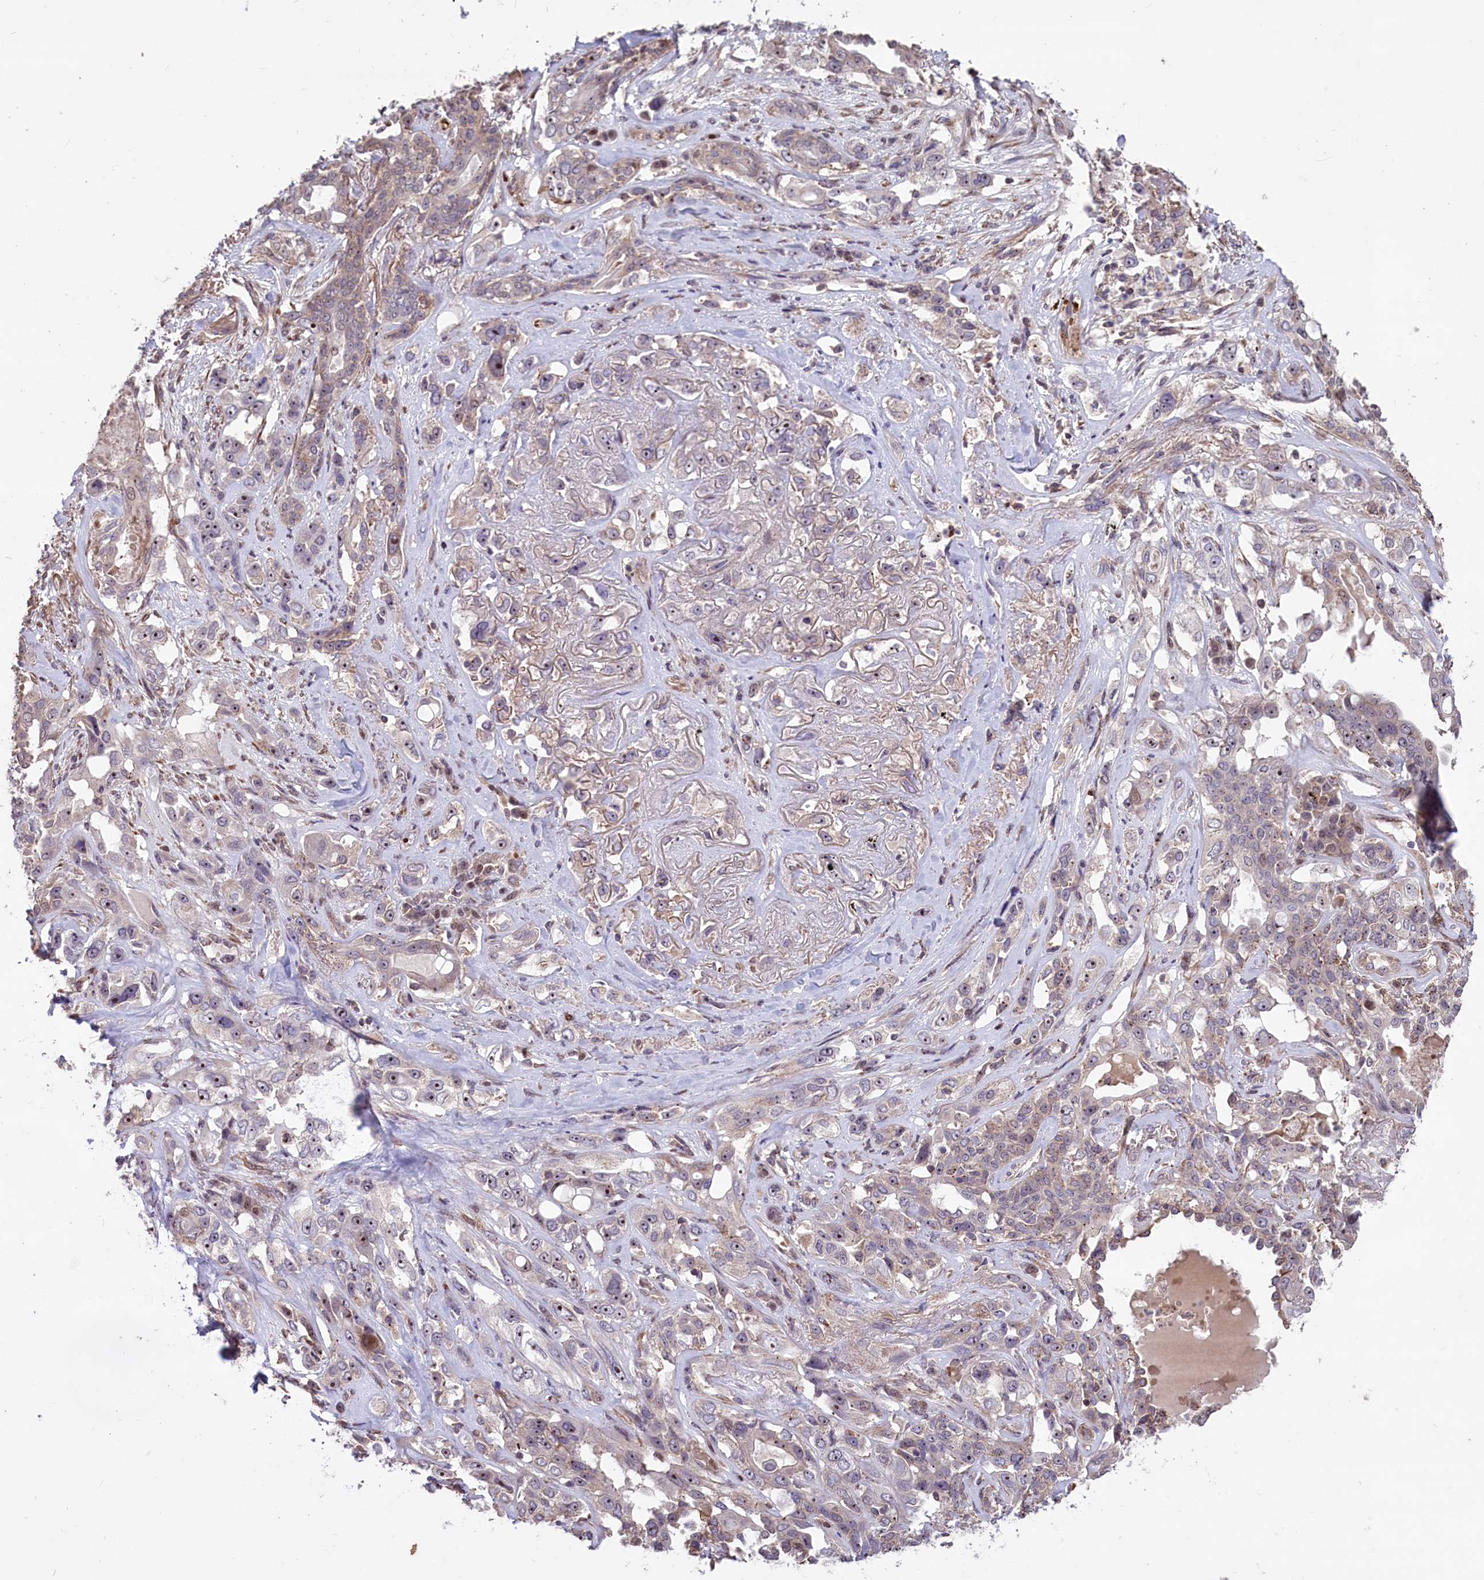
{"staining": {"intensity": "negative", "quantity": "none", "location": "none"}, "tissue": "lung cancer", "cell_type": "Tumor cells", "image_type": "cancer", "snomed": [{"axis": "morphology", "description": "Squamous cell carcinoma, NOS"}, {"axis": "topography", "description": "Lung"}], "caption": "This is an immunohistochemistry micrograph of human squamous cell carcinoma (lung). There is no expression in tumor cells.", "gene": "SHFL", "patient": {"sex": "female", "age": 70}}